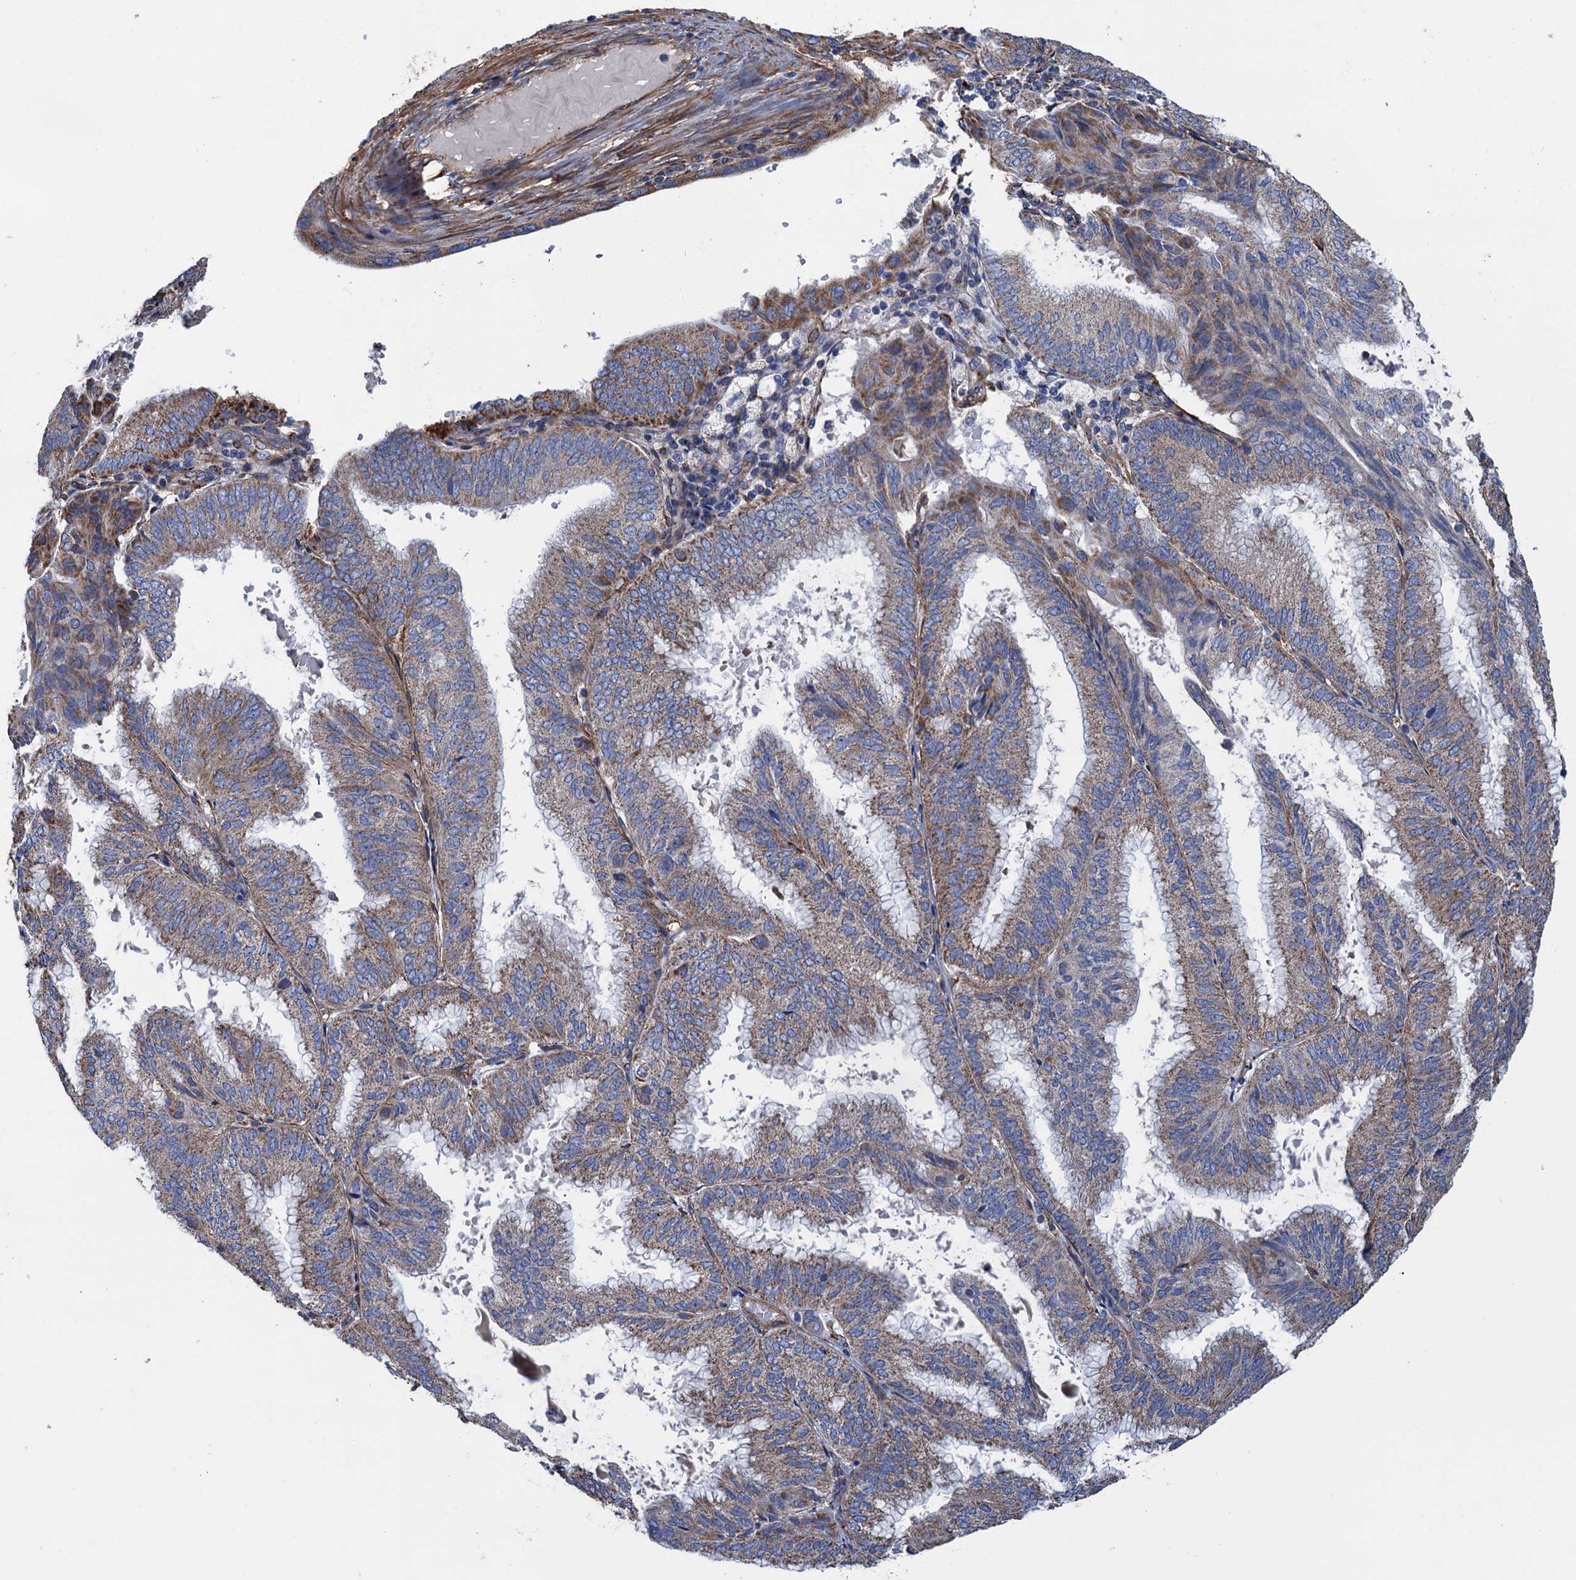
{"staining": {"intensity": "moderate", "quantity": "<25%", "location": "cytoplasmic/membranous"}, "tissue": "endometrial cancer", "cell_type": "Tumor cells", "image_type": "cancer", "snomed": [{"axis": "morphology", "description": "Adenocarcinoma, NOS"}, {"axis": "topography", "description": "Endometrium"}], "caption": "Immunohistochemistry (DAB (3,3'-diaminobenzidine)) staining of human endometrial adenocarcinoma displays moderate cytoplasmic/membranous protein expression in approximately <25% of tumor cells.", "gene": "GCSH", "patient": {"sex": "female", "age": 49}}